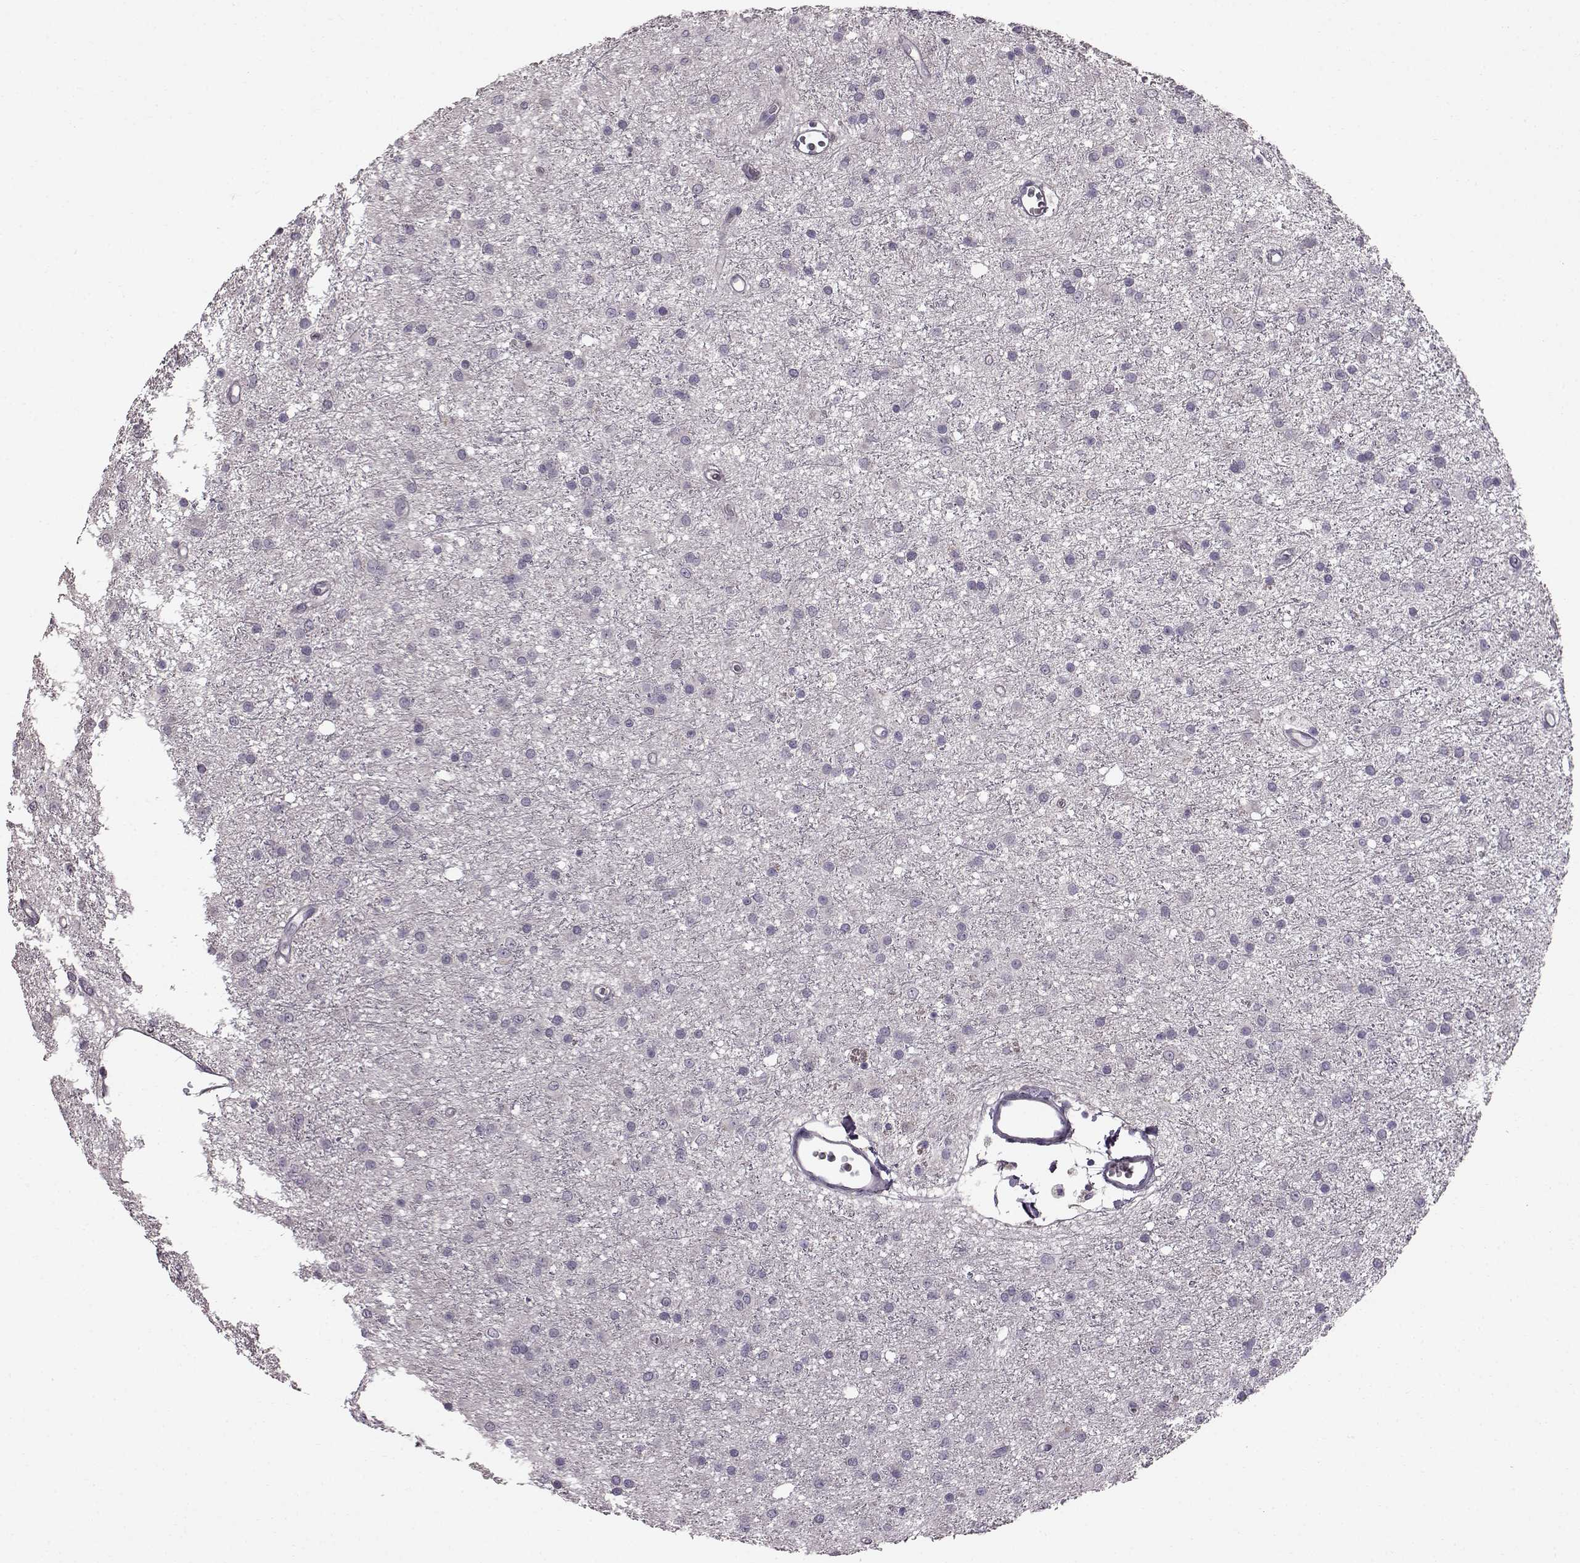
{"staining": {"intensity": "negative", "quantity": "none", "location": "none"}, "tissue": "glioma", "cell_type": "Tumor cells", "image_type": "cancer", "snomed": [{"axis": "morphology", "description": "Glioma, malignant, Low grade"}, {"axis": "topography", "description": "Brain"}], "caption": "High power microscopy micrograph of an IHC micrograph of glioma, revealing no significant staining in tumor cells.", "gene": "ADGRG2", "patient": {"sex": "male", "age": 27}}